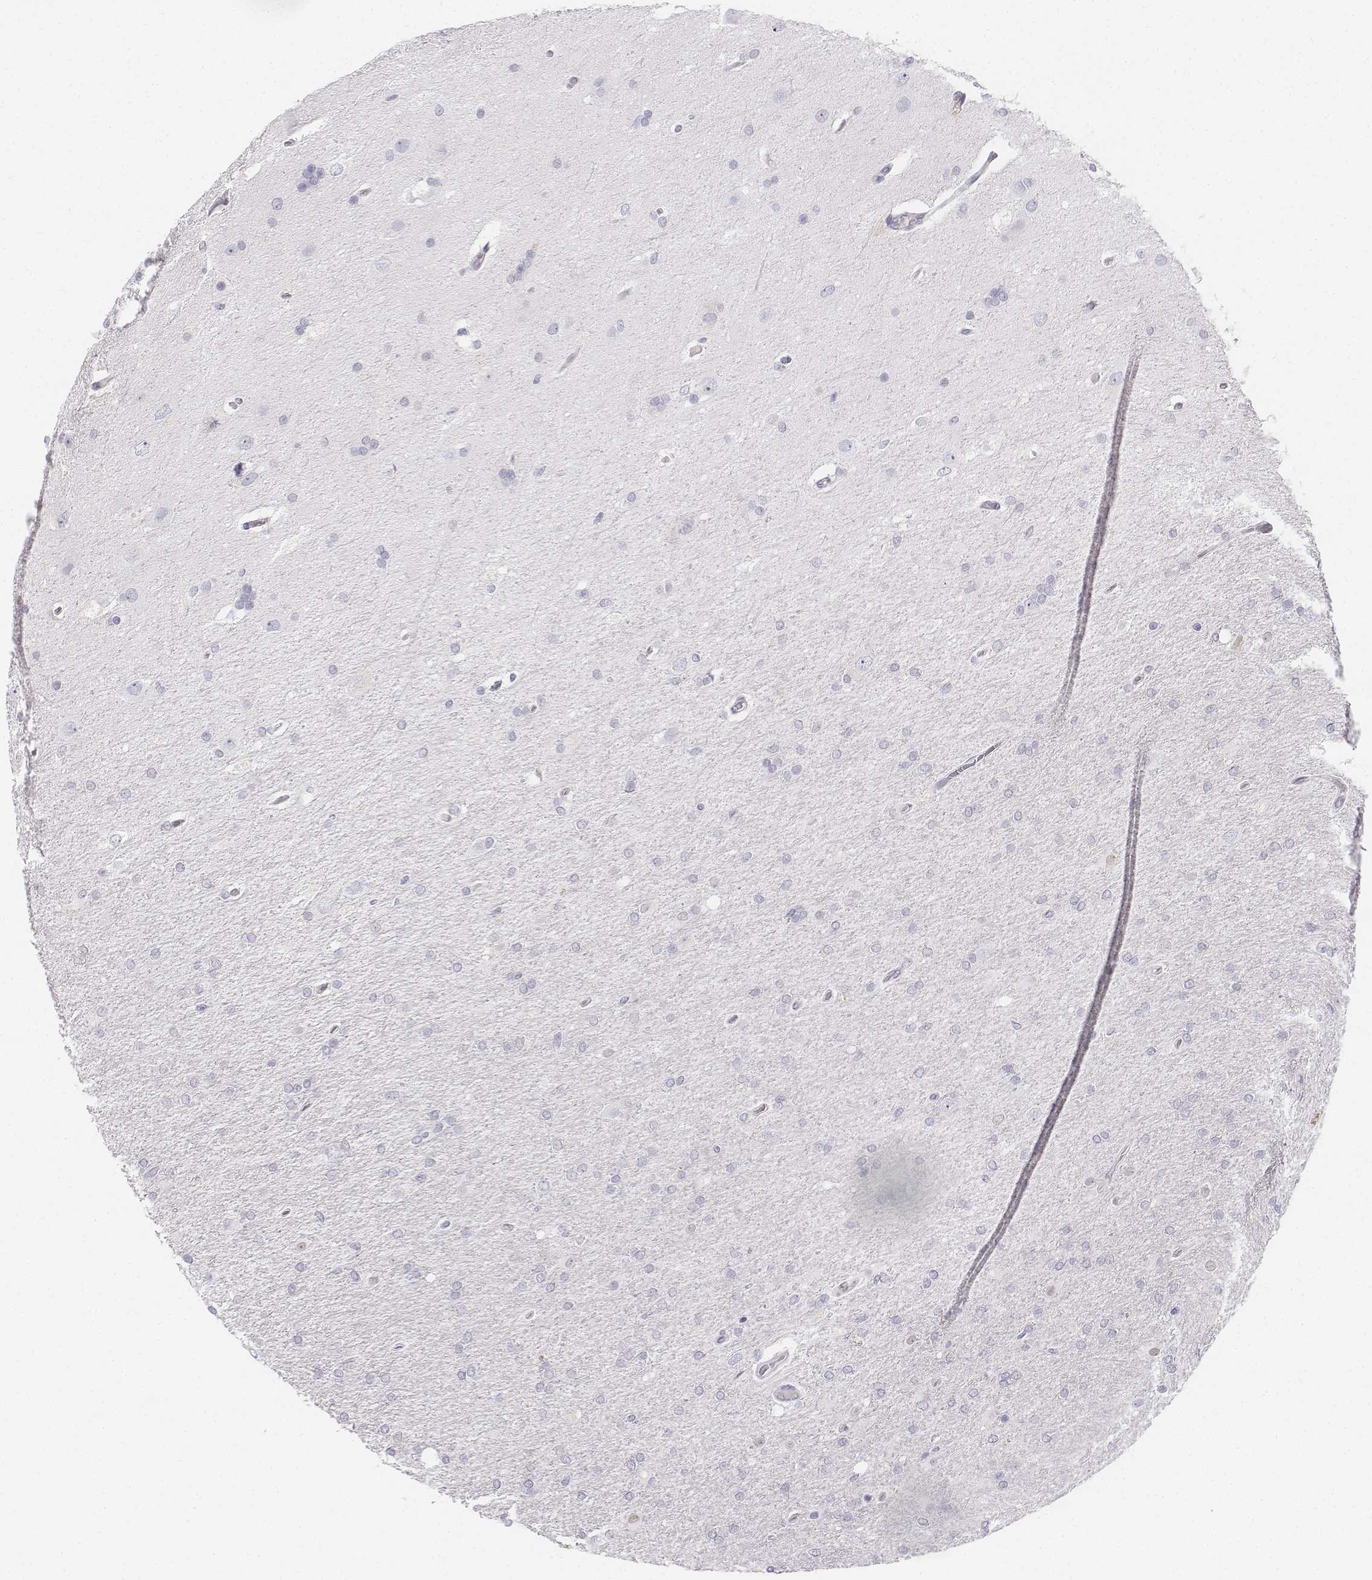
{"staining": {"intensity": "negative", "quantity": "none", "location": "none"}, "tissue": "glioma", "cell_type": "Tumor cells", "image_type": "cancer", "snomed": [{"axis": "morphology", "description": "Glioma, malignant, High grade"}, {"axis": "topography", "description": "Cerebral cortex"}], "caption": "The image demonstrates no staining of tumor cells in malignant high-grade glioma.", "gene": "UCN2", "patient": {"sex": "male", "age": 70}}